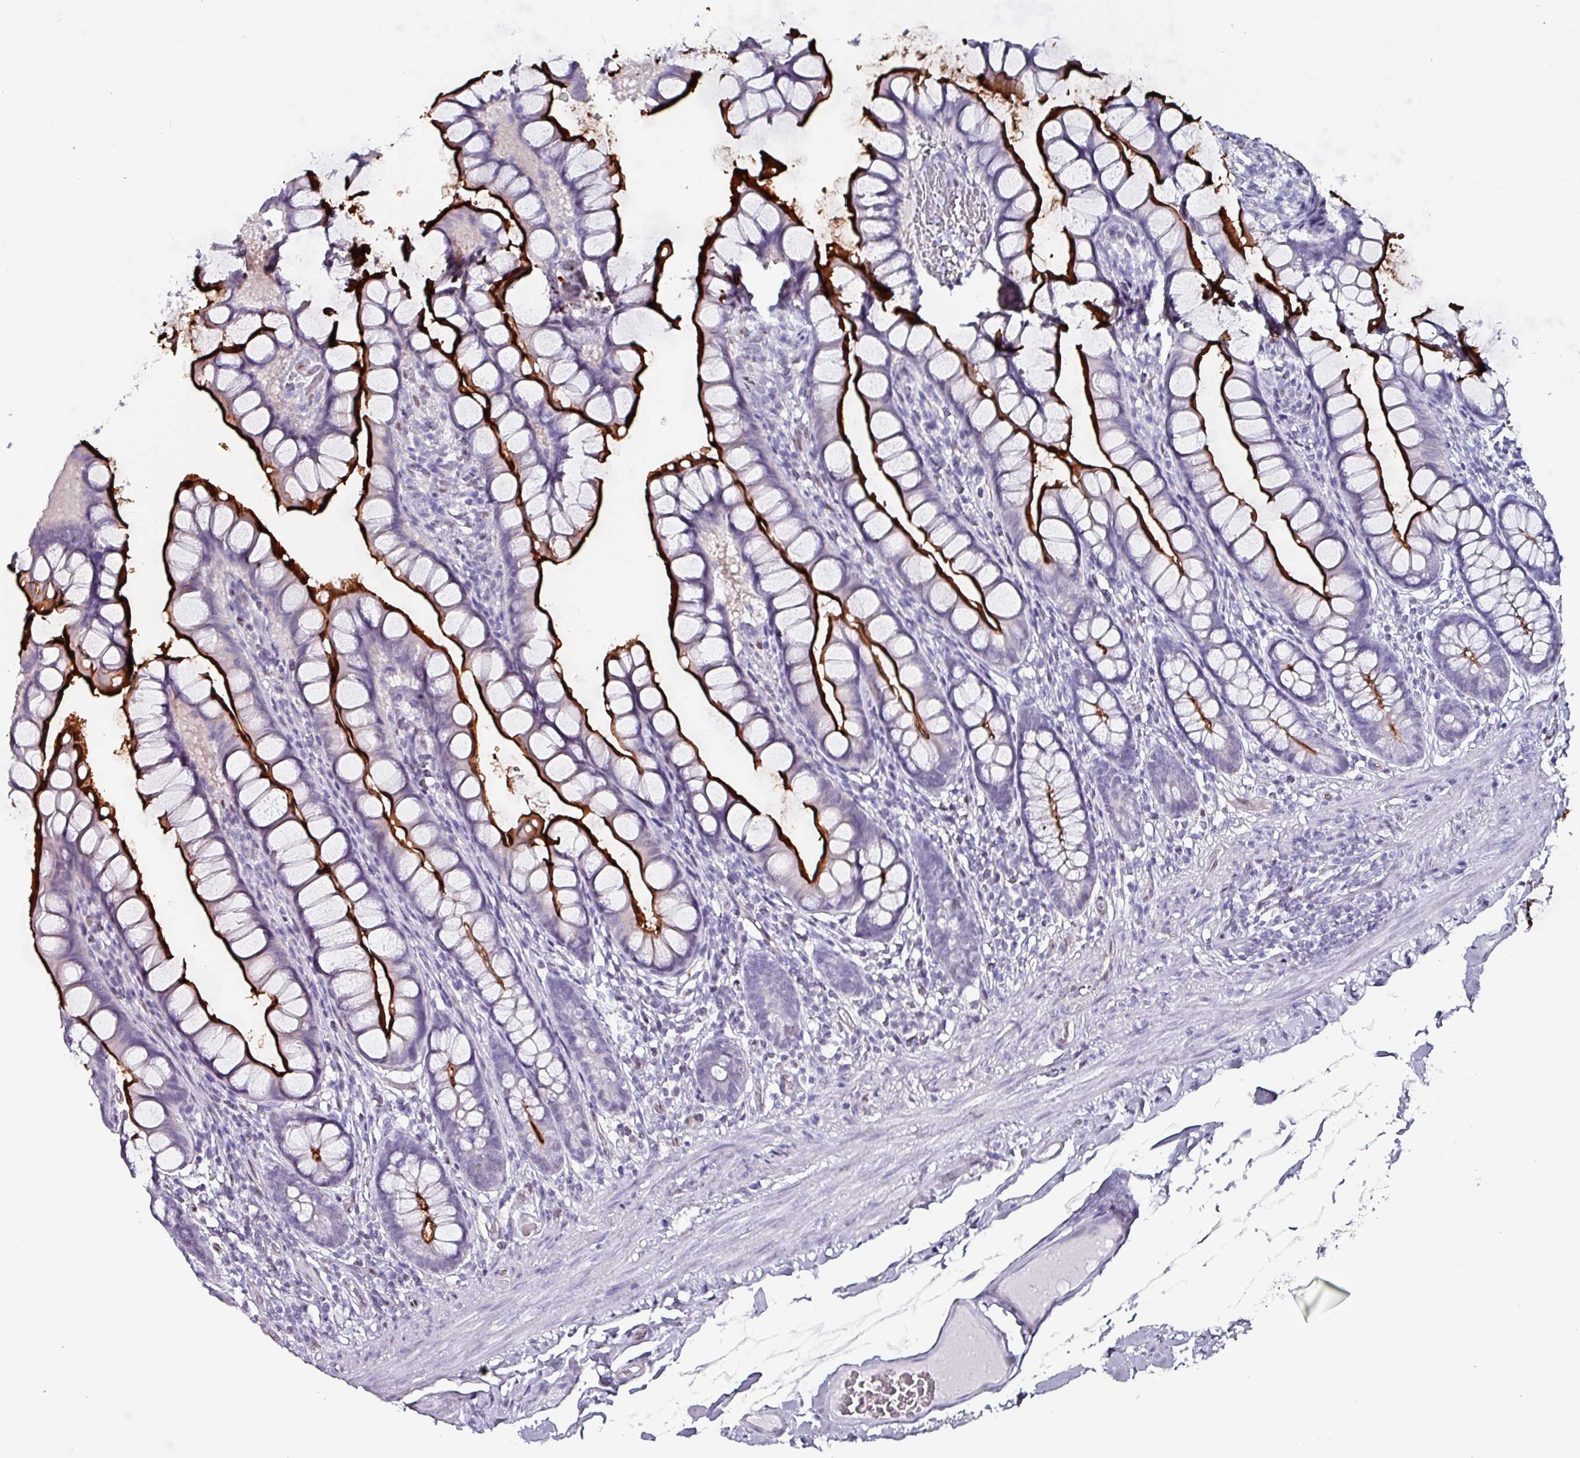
{"staining": {"intensity": "strong", "quantity": ">75%", "location": "cytoplasmic/membranous"}, "tissue": "small intestine", "cell_type": "Glandular cells", "image_type": "normal", "snomed": [{"axis": "morphology", "description": "Normal tissue, NOS"}, {"axis": "topography", "description": "Small intestine"}], "caption": "This image reveals normal small intestine stained with immunohistochemistry to label a protein in brown. The cytoplasmic/membranous of glandular cells show strong positivity for the protein. Nuclei are counter-stained blue.", "gene": "ZNF816", "patient": {"sex": "male", "age": 70}}